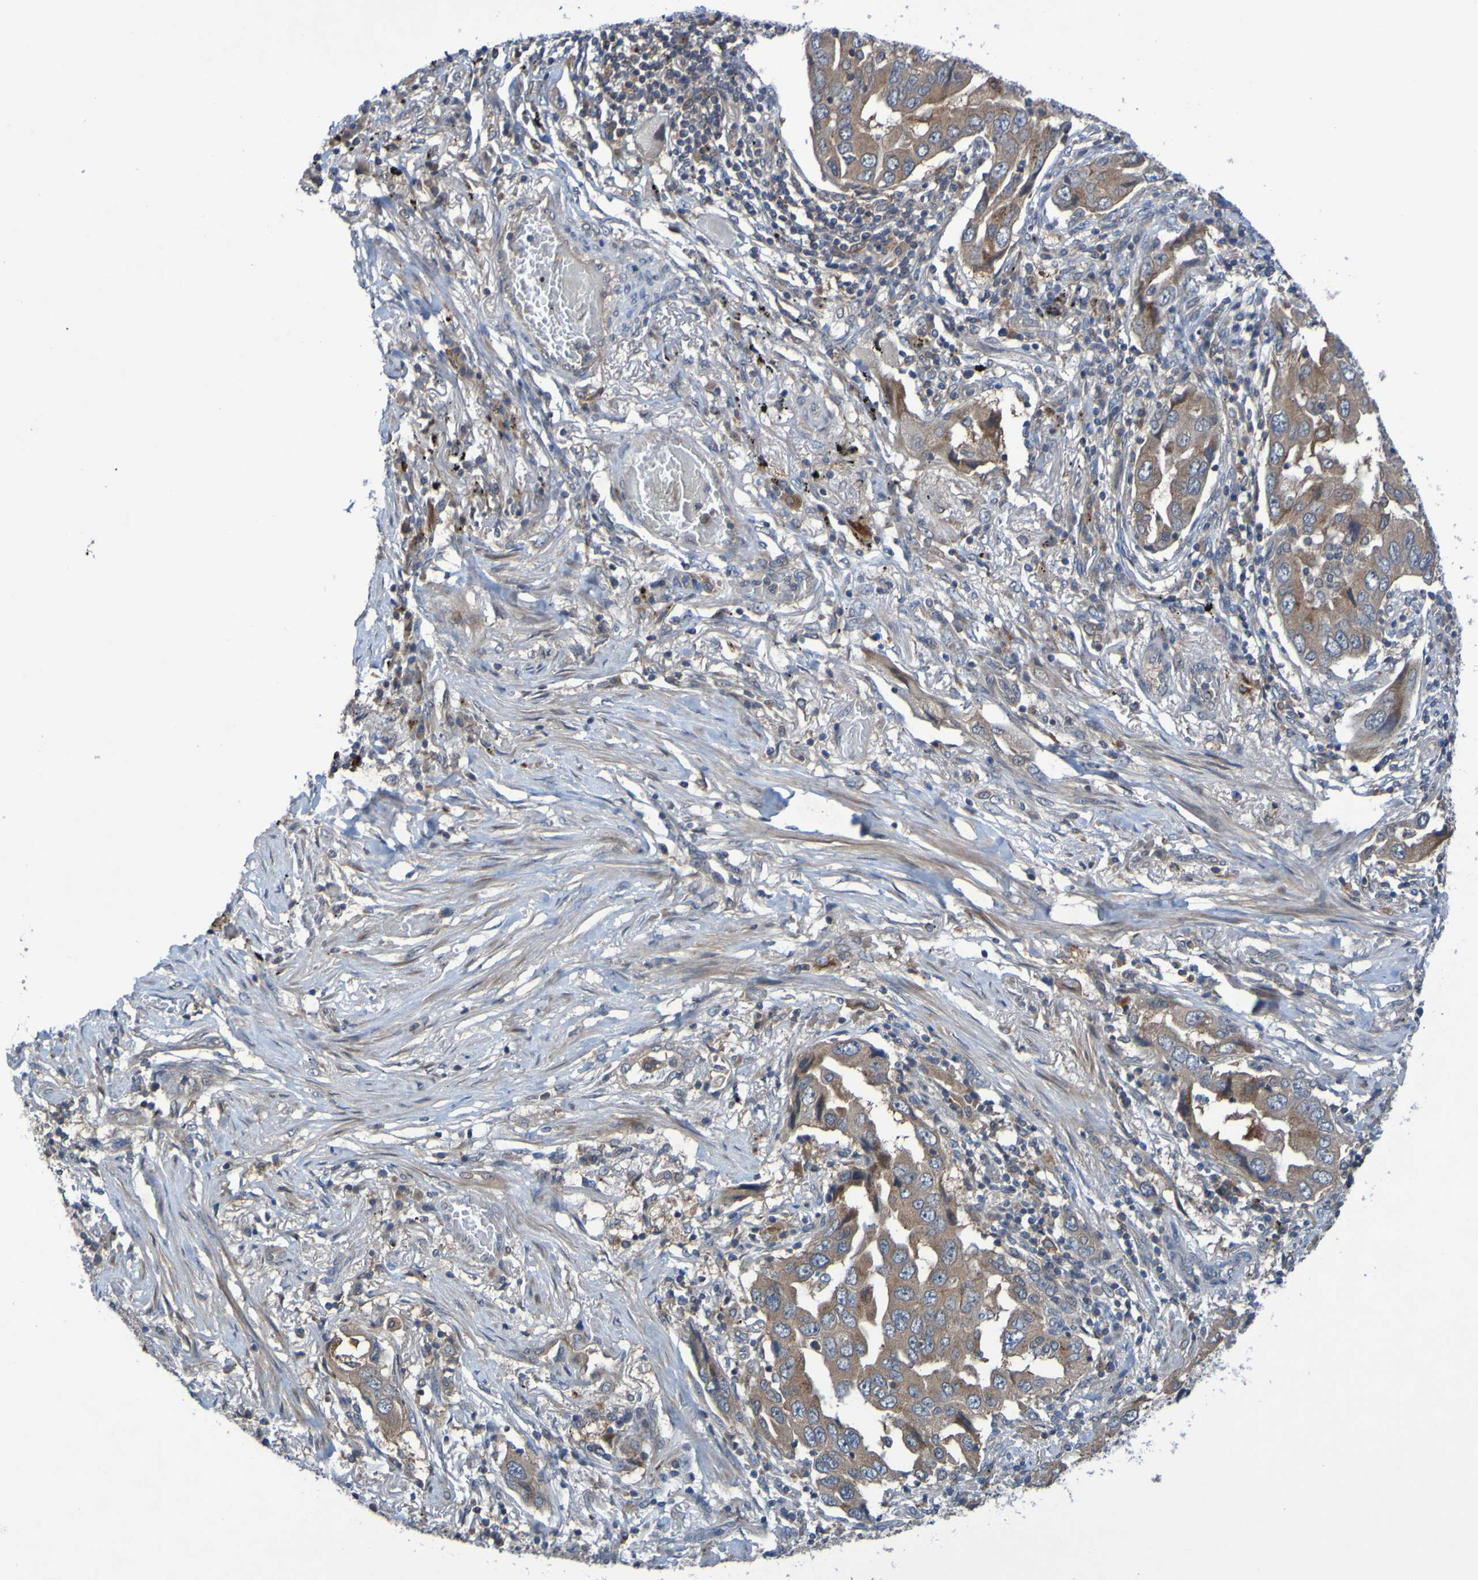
{"staining": {"intensity": "moderate", "quantity": ">75%", "location": "cytoplasmic/membranous"}, "tissue": "lung cancer", "cell_type": "Tumor cells", "image_type": "cancer", "snomed": [{"axis": "morphology", "description": "Adenocarcinoma, NOS"}, {"axis": "topography", "description": "Lung"}], "caption": "A photomicrograph of human lung adenocarcinoma stained for a protein demonstrates moderate cytoplasmic/membranous brown staining in tumor cells.", "gene": "SDK1", "patient": {"sex": "female", "age": 65}}